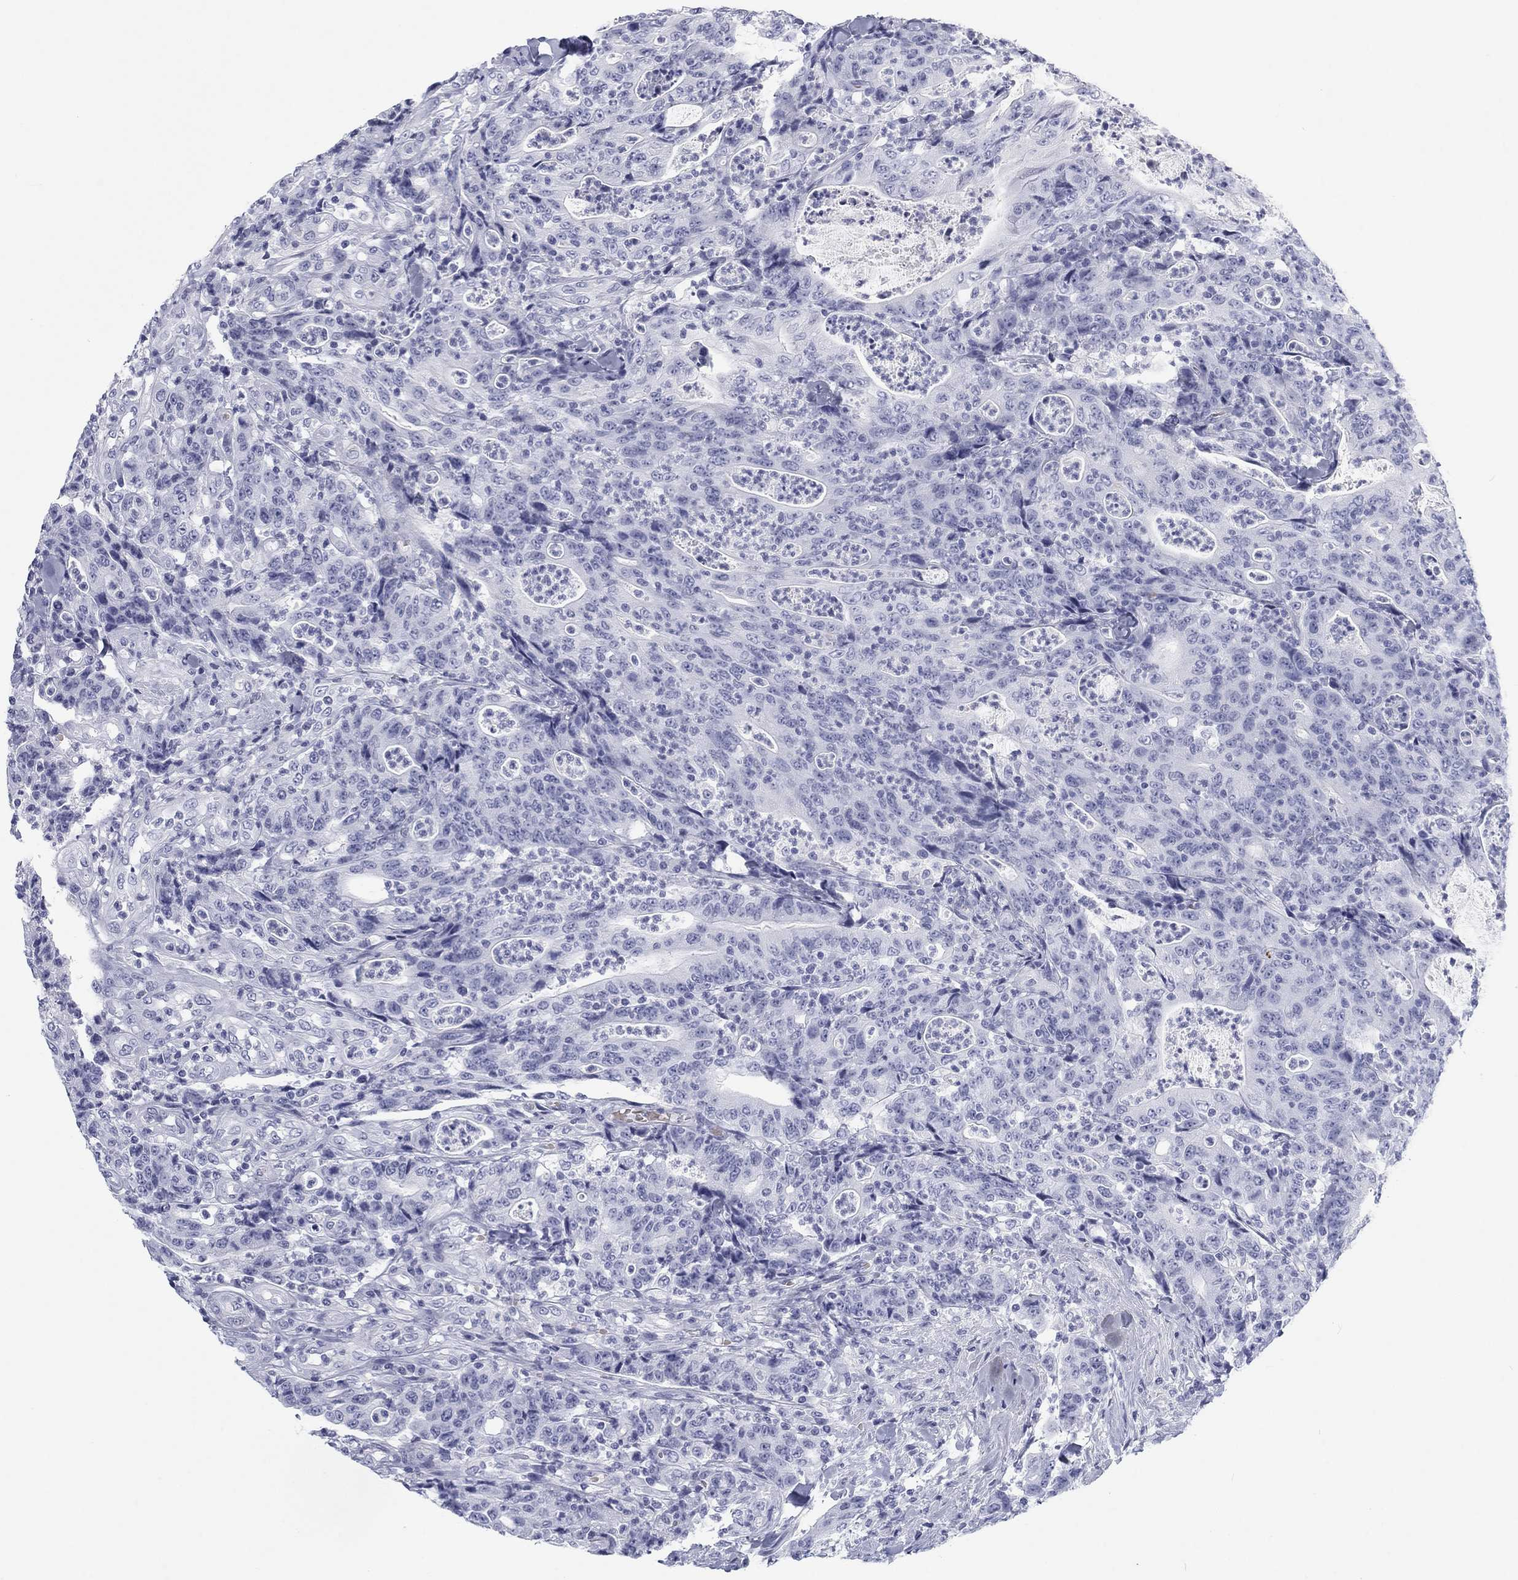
{"staining": {"intensity": "negative", "quantity": "none", "location": "none"}, "tissue": "colorectal cancer", "cell_type": "Tumor cells", "image_type": "cancer", "snomed": [{"axis": "morphology", "description": "Adenocarcinoma, NOS"}, {"axis": "topography", "description": "Colon"}], "caption": "This is an immunohistochemistry (IHC) histopathology image of colorectal cancer. There is no staining in tumor cells.", "gene": "CALB1", "patient": {"sex": "male", "age": 70}}